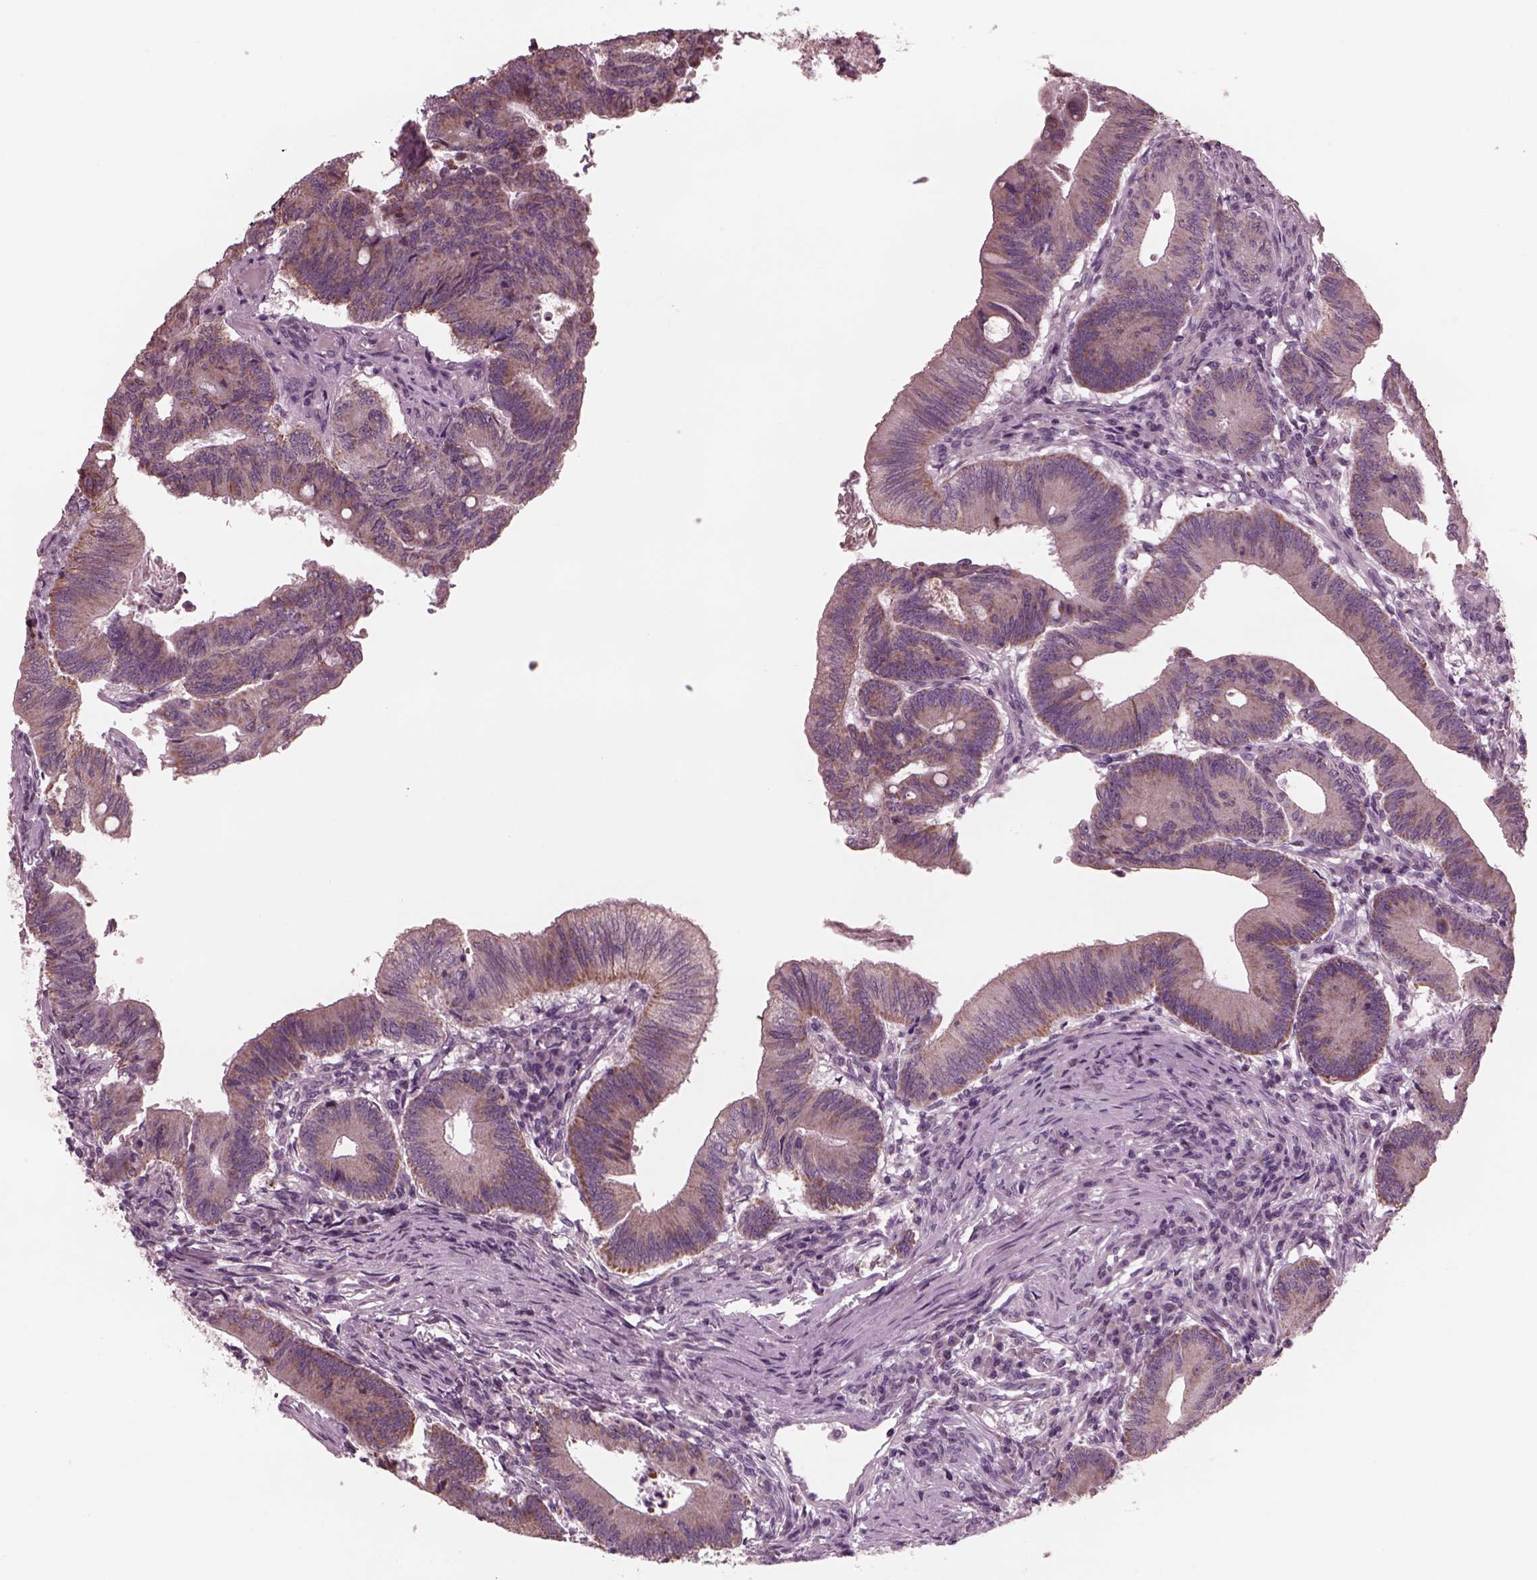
{"staining": {"intensity": "moderate", "quantity": ">75%", "location": "cytoplasmic/membranous"}, "tissue": "colorectal cancer", "cell_type": "Tumor cells", "image_type": "cancer", "snomed": [{"axis": "morphology", "description": "Adenocarcinoma, NOS"}, {"axis": "topography", "description": "Colon"}], "caption": "Human colorectal cancer (adenocarcinoma) stained with a protein marker exhibits moderate staining in tumor cells.", "gene": "CELSR3", "patient": {"sex": "female", "age": 70}}